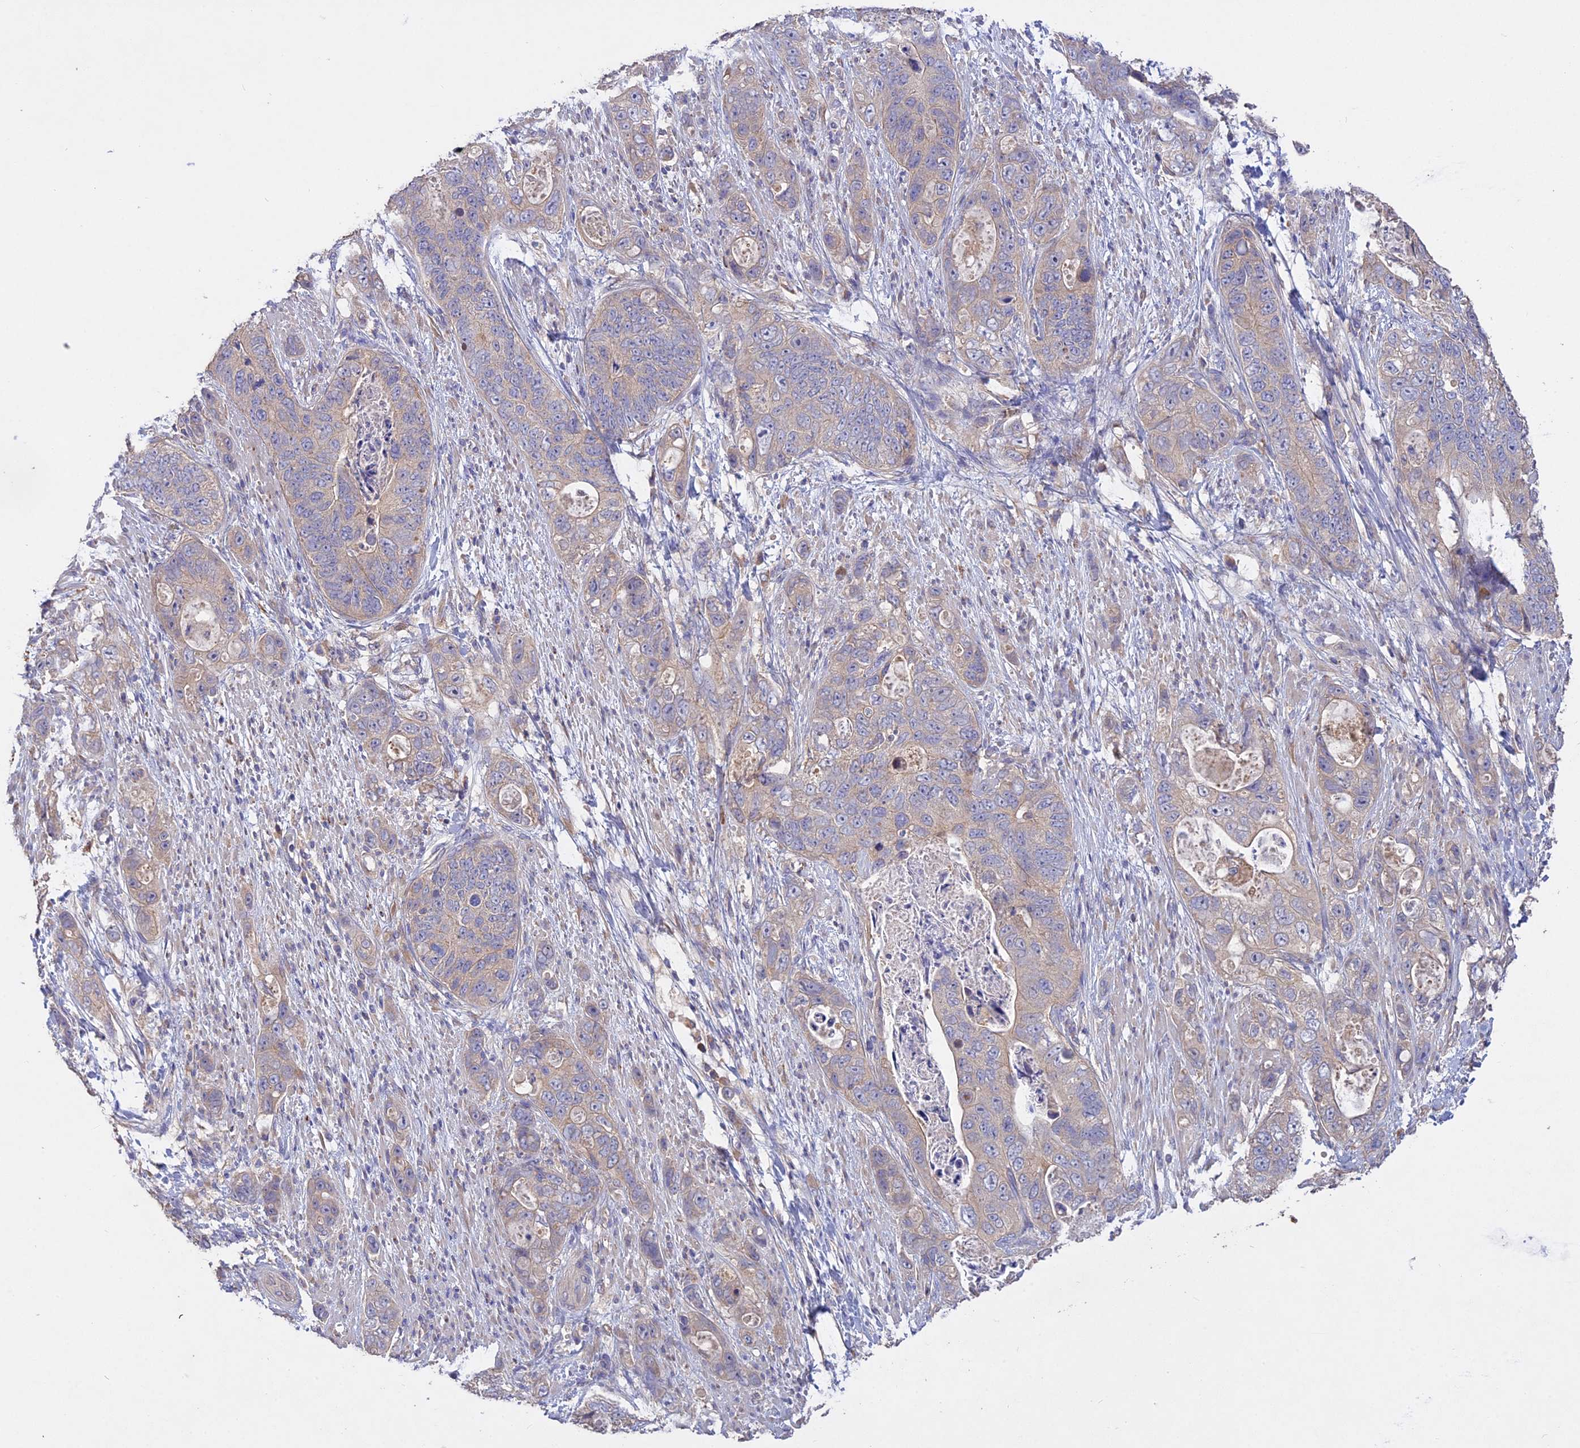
{"staining": {"intensity": "negative", "quantity": "none", "location": "none"}, "tissue": "stomach cancer", "cell_type": "Tumor cells", "image_type": "cancer", "snomed": [{"axis": "morphology", "description": "Adenocarcinoma, NOS"}, {"axis": "topography", "description": "Stomach"}], "caption": "Human adenocarcinoma (stomach) stained for a protein using immunohistochemistry (IHC) exhibits no staining in tumor cells.", "gene": "SLC26A4", "patient": {"sex": "female", "age": 89}}